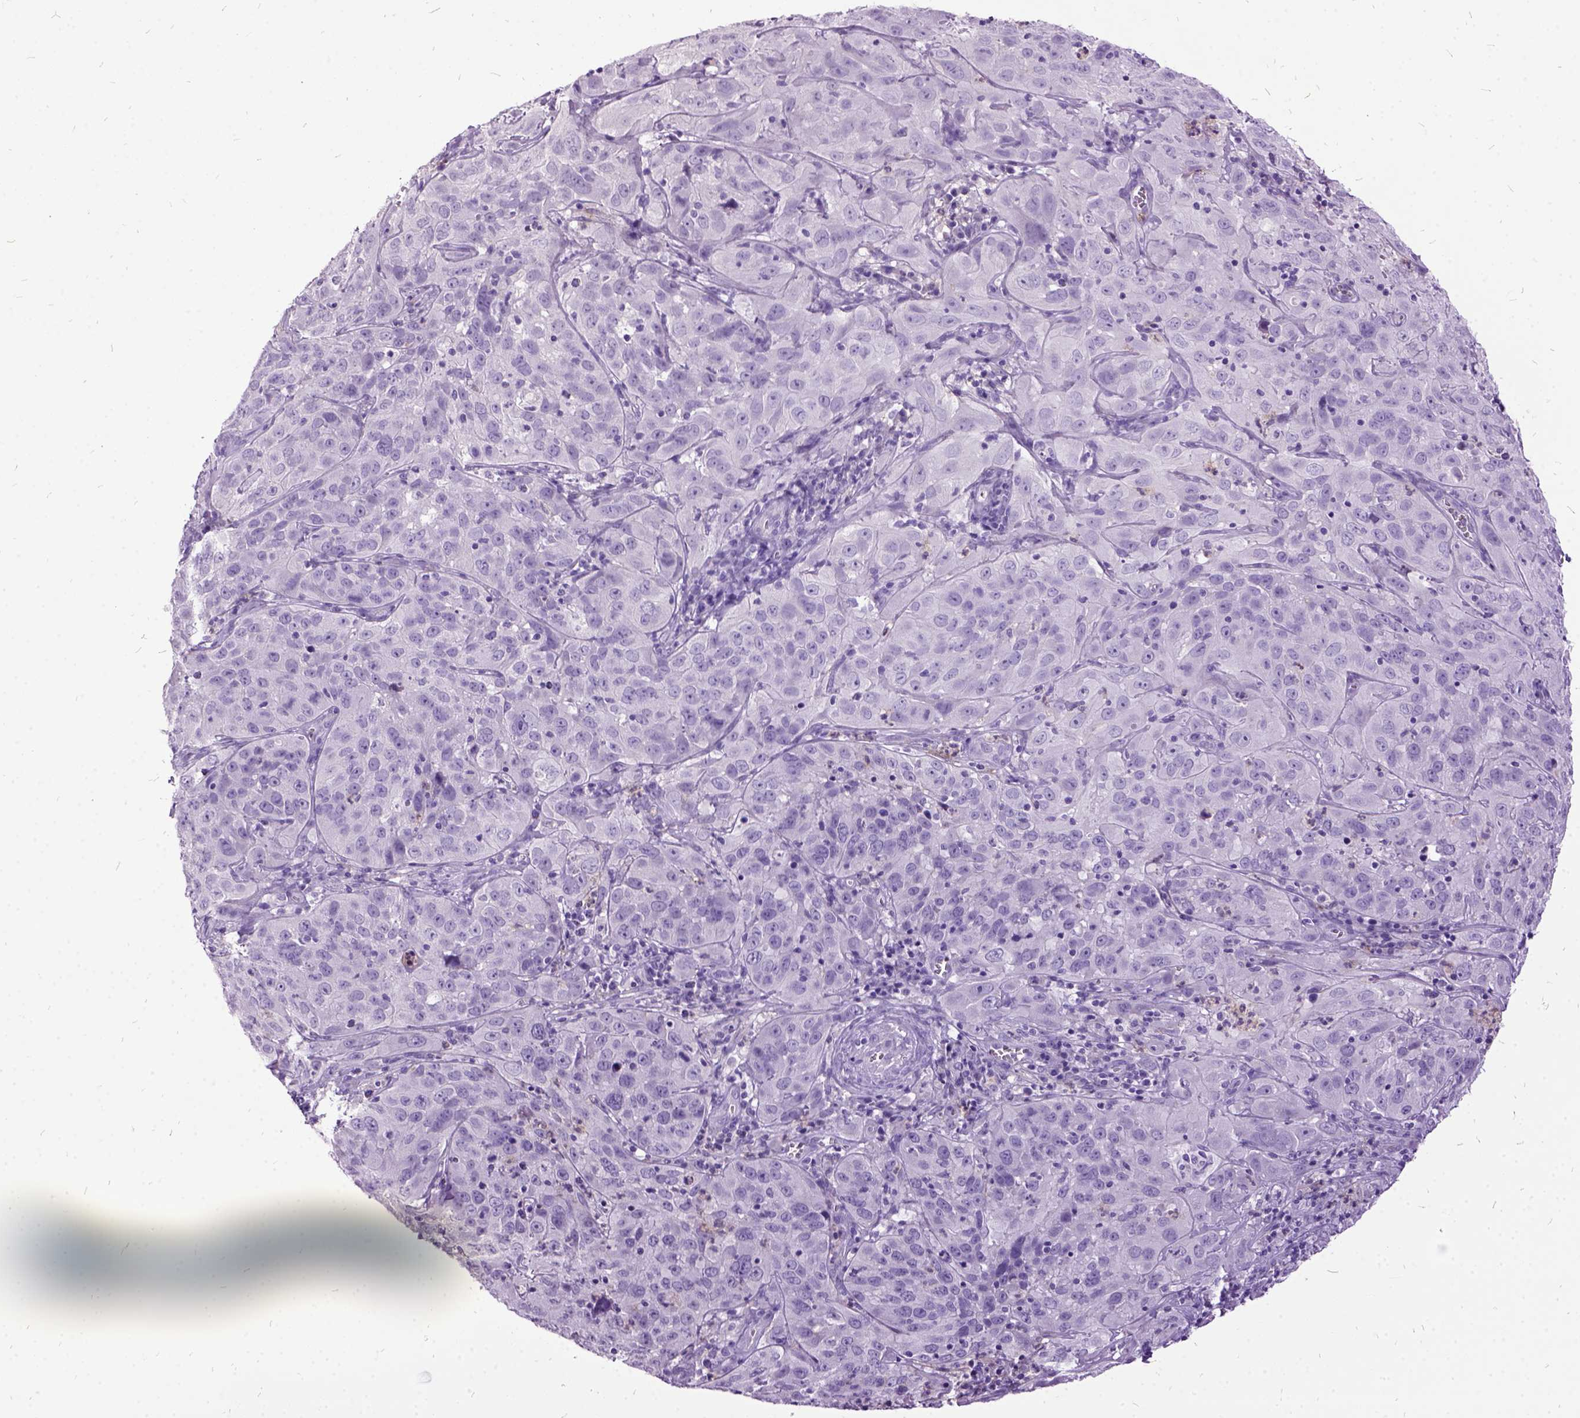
{"staining": {"intensity": "negative", "quantity": "none", "location": "none"}, "tissue": "cervical cancer", "cell_type": "Tumor cells", "image_type": "cancer", "snomed": [{"axis": "morphology", "description": "Squamous cell carcinoma, NOS"}, {"axis": "topography", "description": "Cervix"}], "caption": "DAB (3,3'-diaminobenzidine) immunohistochemical staining of human cervical cancer demonstrates no significant staining in tumor cells. The staining is performed using DAB (3,3'-diaminobenzidine) brown chromogen with nuclei counter-stained in using hematoxylin.", "gene": "MME", "patient": {"sex": "female", "age": 32}}